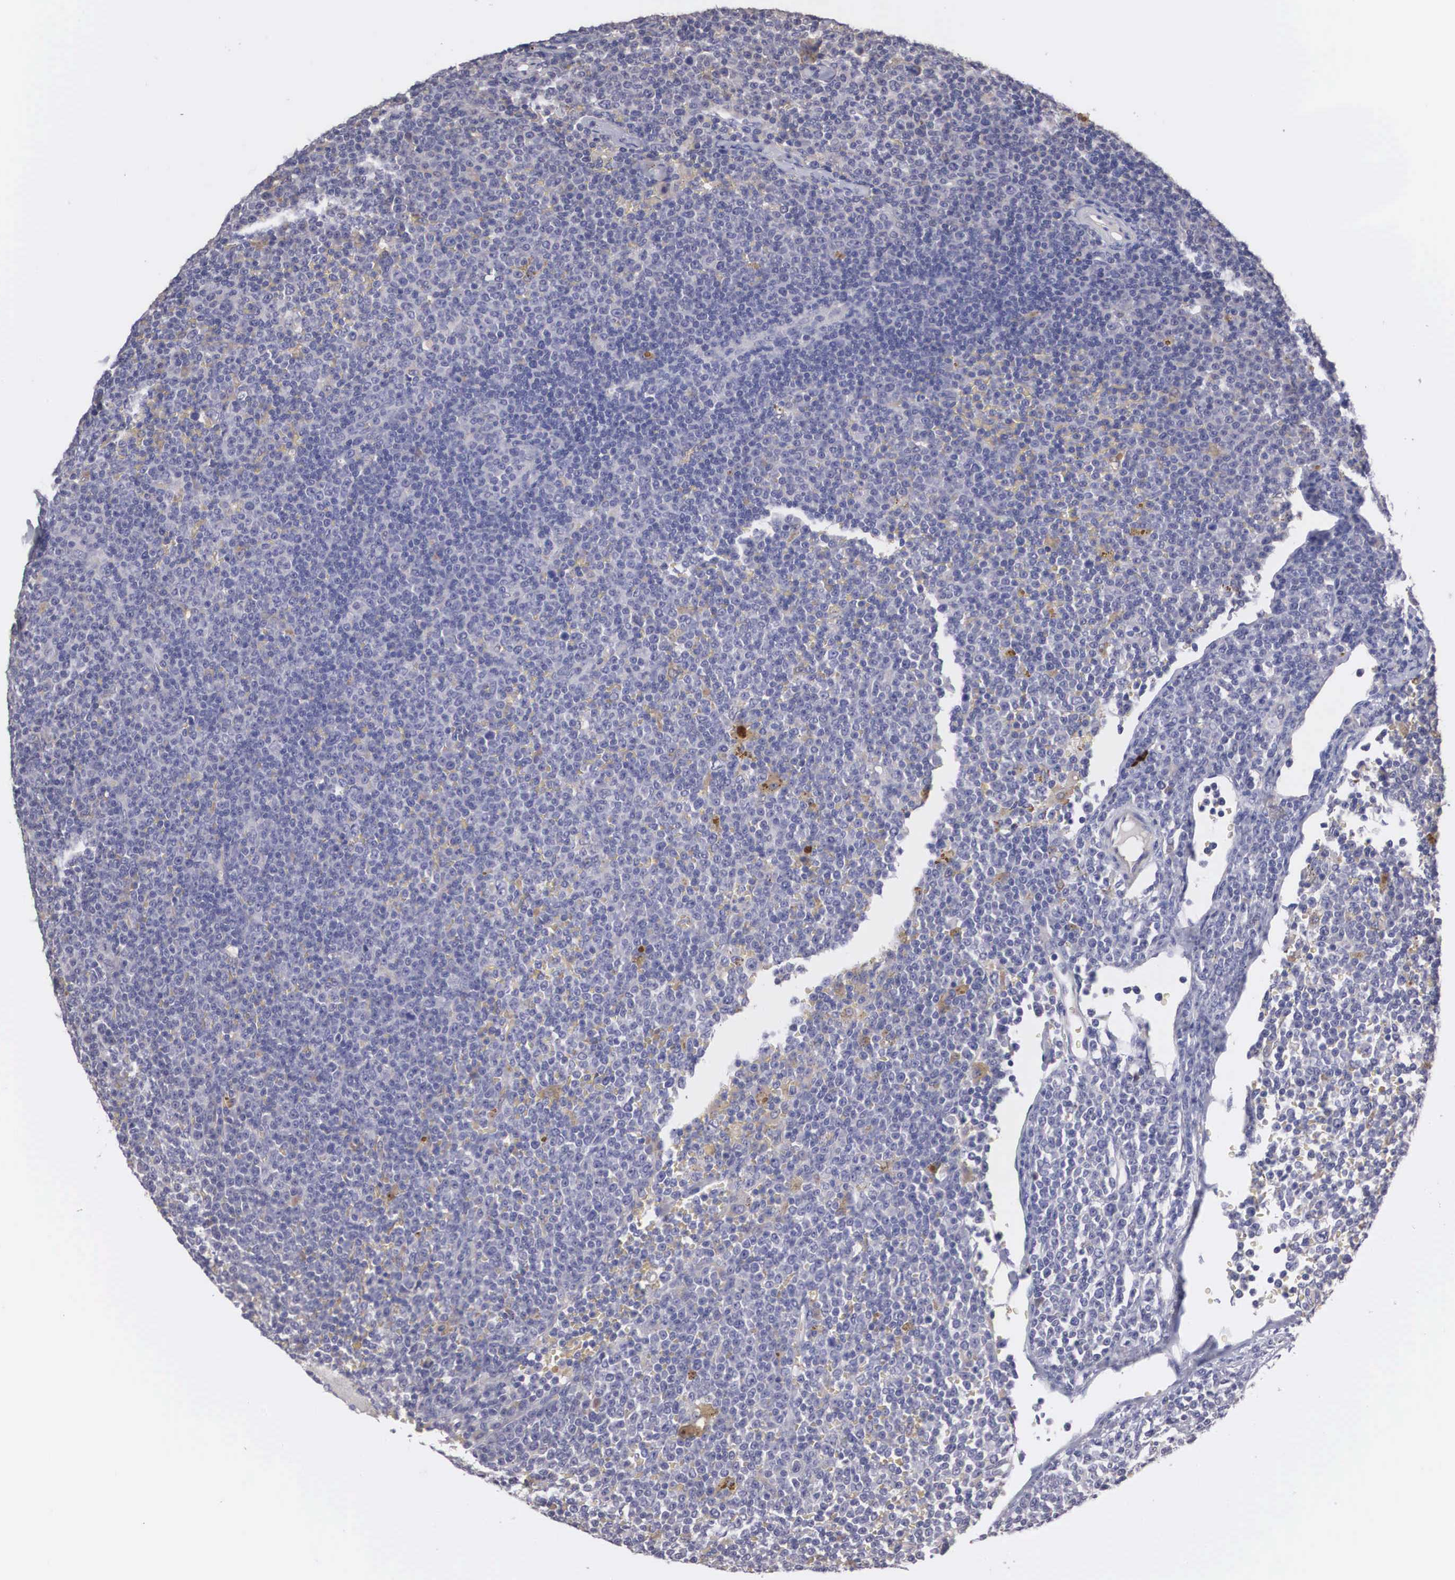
{"staining": {"intensity": "weak", "quantity": "25%-75%", "location": "cytoplasmic/membranous"}, "tissue": "lymphoma", "cell_type": "Tumor cells", "image_type": "cancer", "snomed": [{"axis": "morphology", "description": "Malignant lymphoma, non-Hodgkin's type, Low grade"}, {"axis": "topography", "description": "Lymph node"}], "caption": "Protein expression by IHC reveals weak cytoplasmic/membranous positivity in approximately 25%-75% of tumor cells in malignant lymphoma, non-Hodgkin's type (low-grade).", "gene": "ABHD4", "patient": {"sex": "male", "age": 50}}